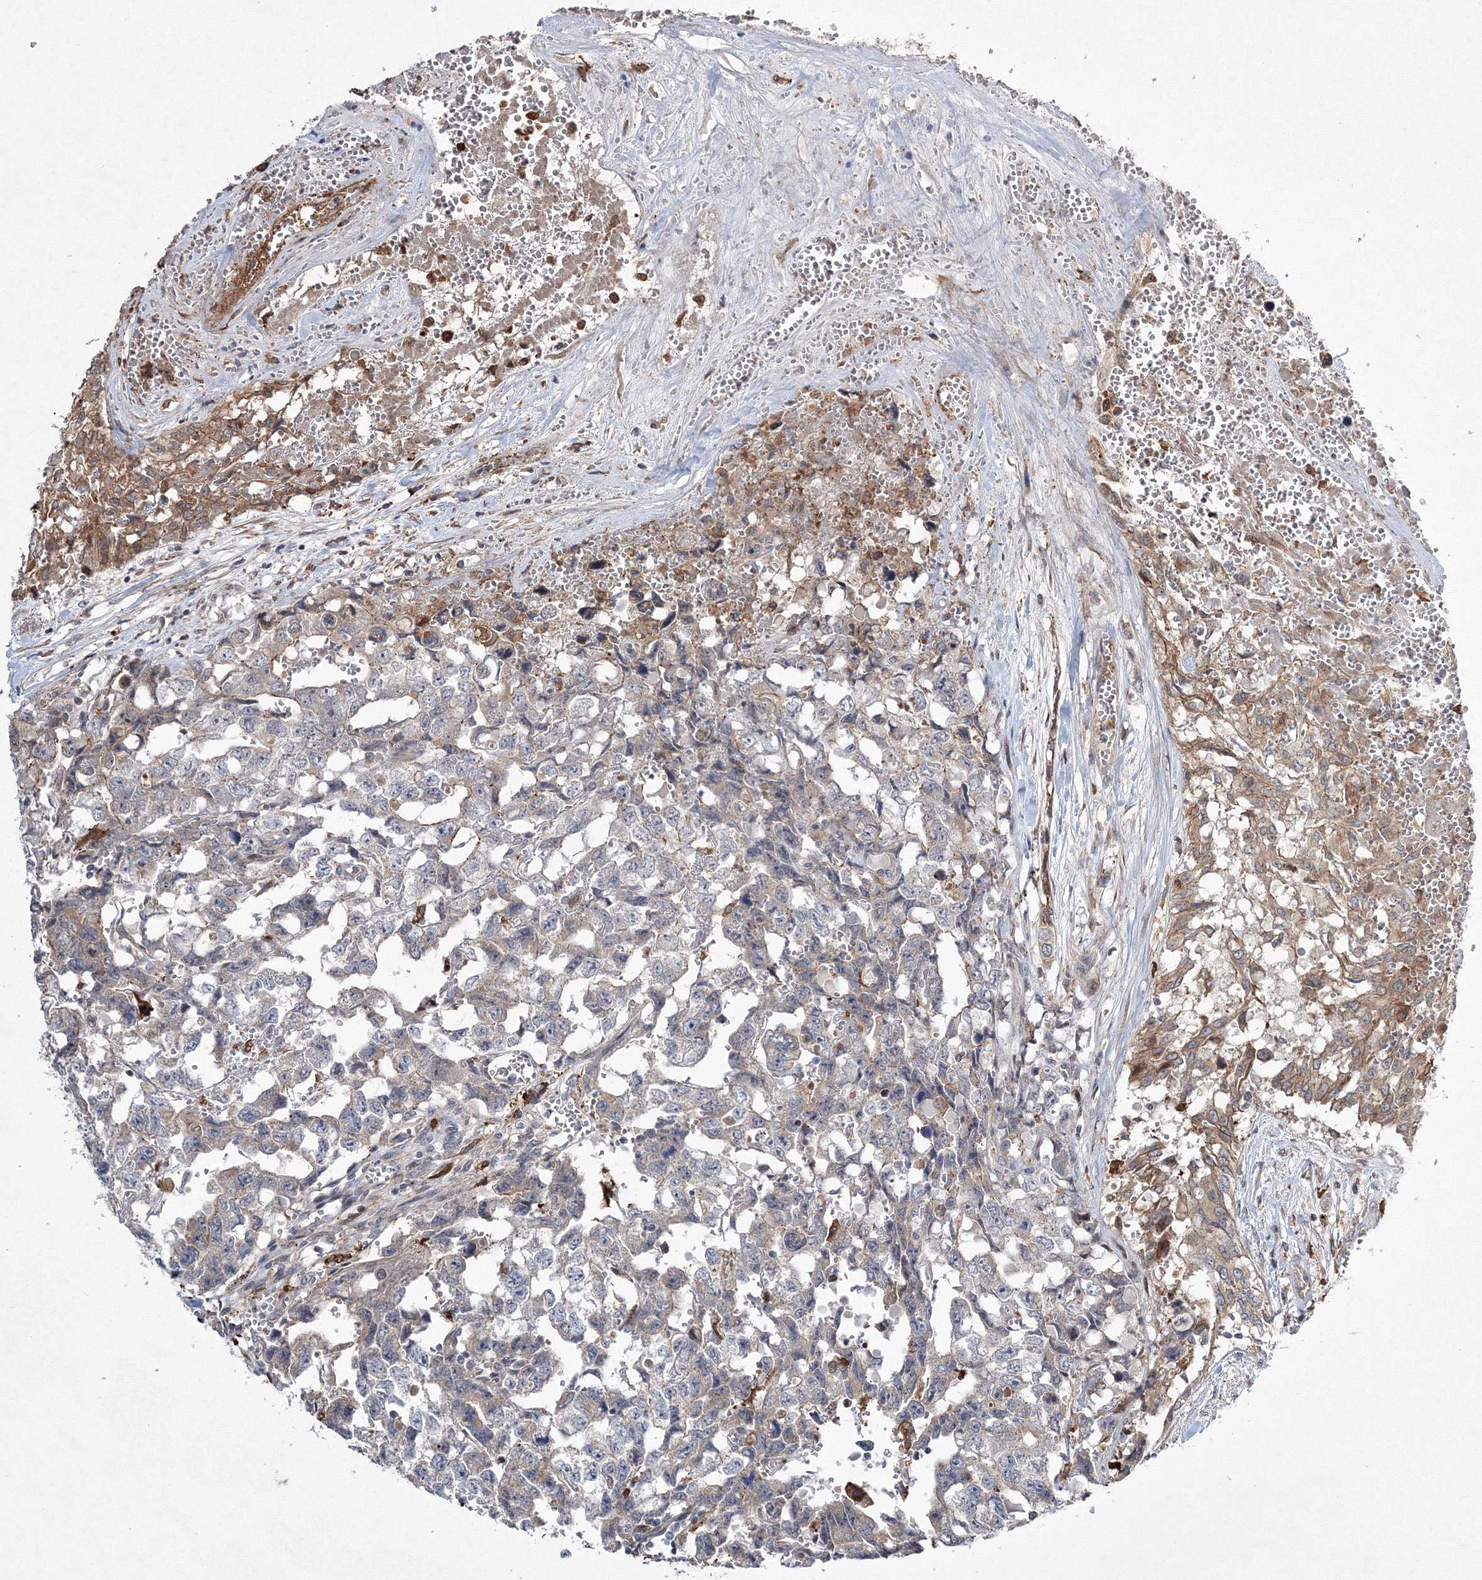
{"staining": {"intensity": "negative", "quantity": "none", "location": "none"}, "tissue": "testis cancer", "cell_type": "Tumor cells", "image_type": "cancer", "snomed": [{"axis": "morphology", "description": "Carcinoma, Embryonal, NOS"}, {"axis": "topography", "description": "Testis"}], "caption": "Protein analysis of testis embryonal carcinoma reveals no significant staining in tumor cells.", "gene": "RANBP3L", "patient": {"sex": "male", "age": 31}}